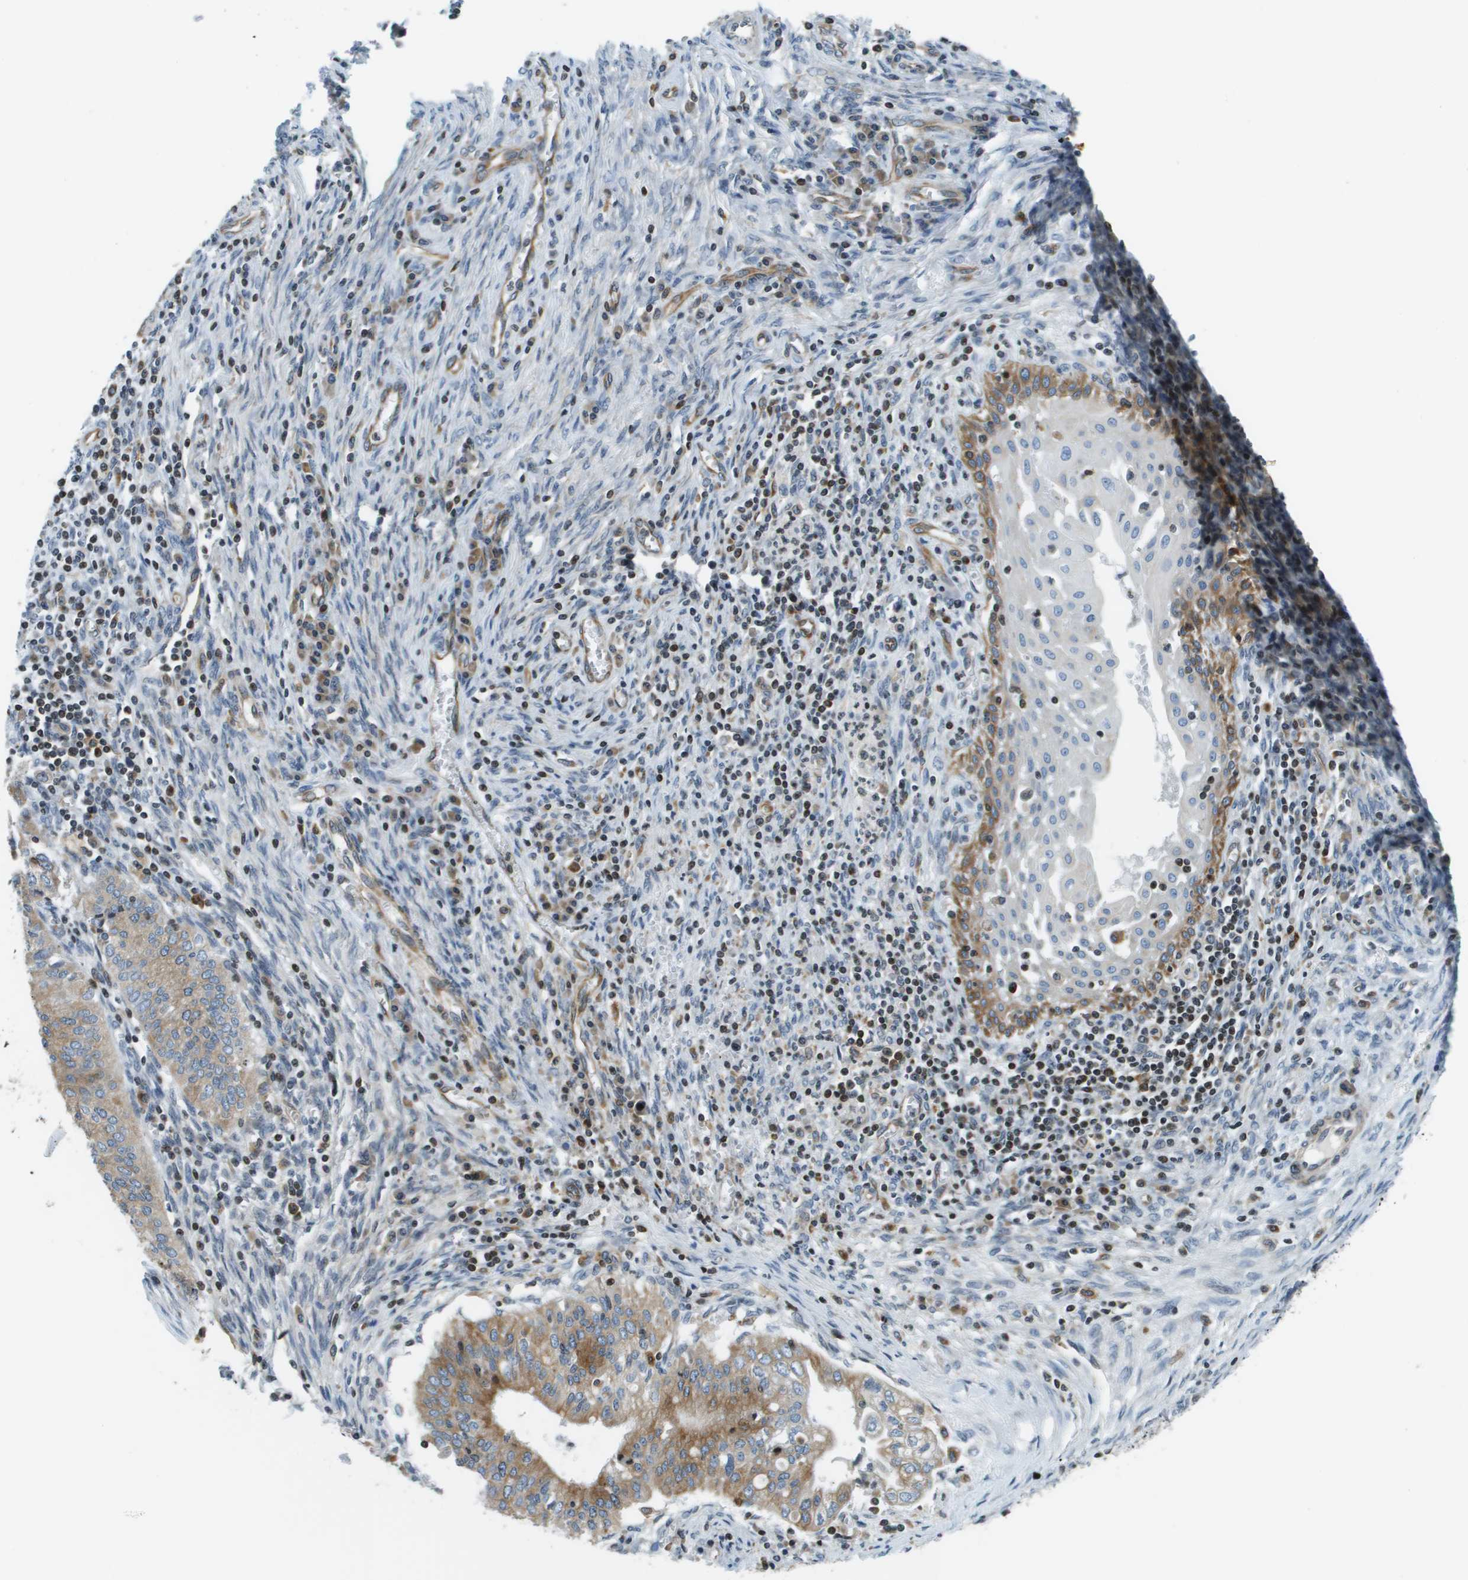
{"staining": {"intensity": "moderate", "quantity": "25%-75%", "location": "cytoplasmic/membranous"}, "tissue": "cervical cancer", "cell_type": "Tumor cells", "image_type": "cancer", "snomed": [{"axis": "morphology", "description": "Adenocarcinoma, NOS"}, {"axis": "topography", "description": "Cervix"}], "caption": "Immunohistochemistry photomicrograph of cervical cancer stained for a protein (brown), which displays medium levels of moderate cytoplasmic/membranous expression in approximately 25%-75% of tumor cells.", "gene": "ESYT1", "patient": {"sex": "female", "age": 44}}